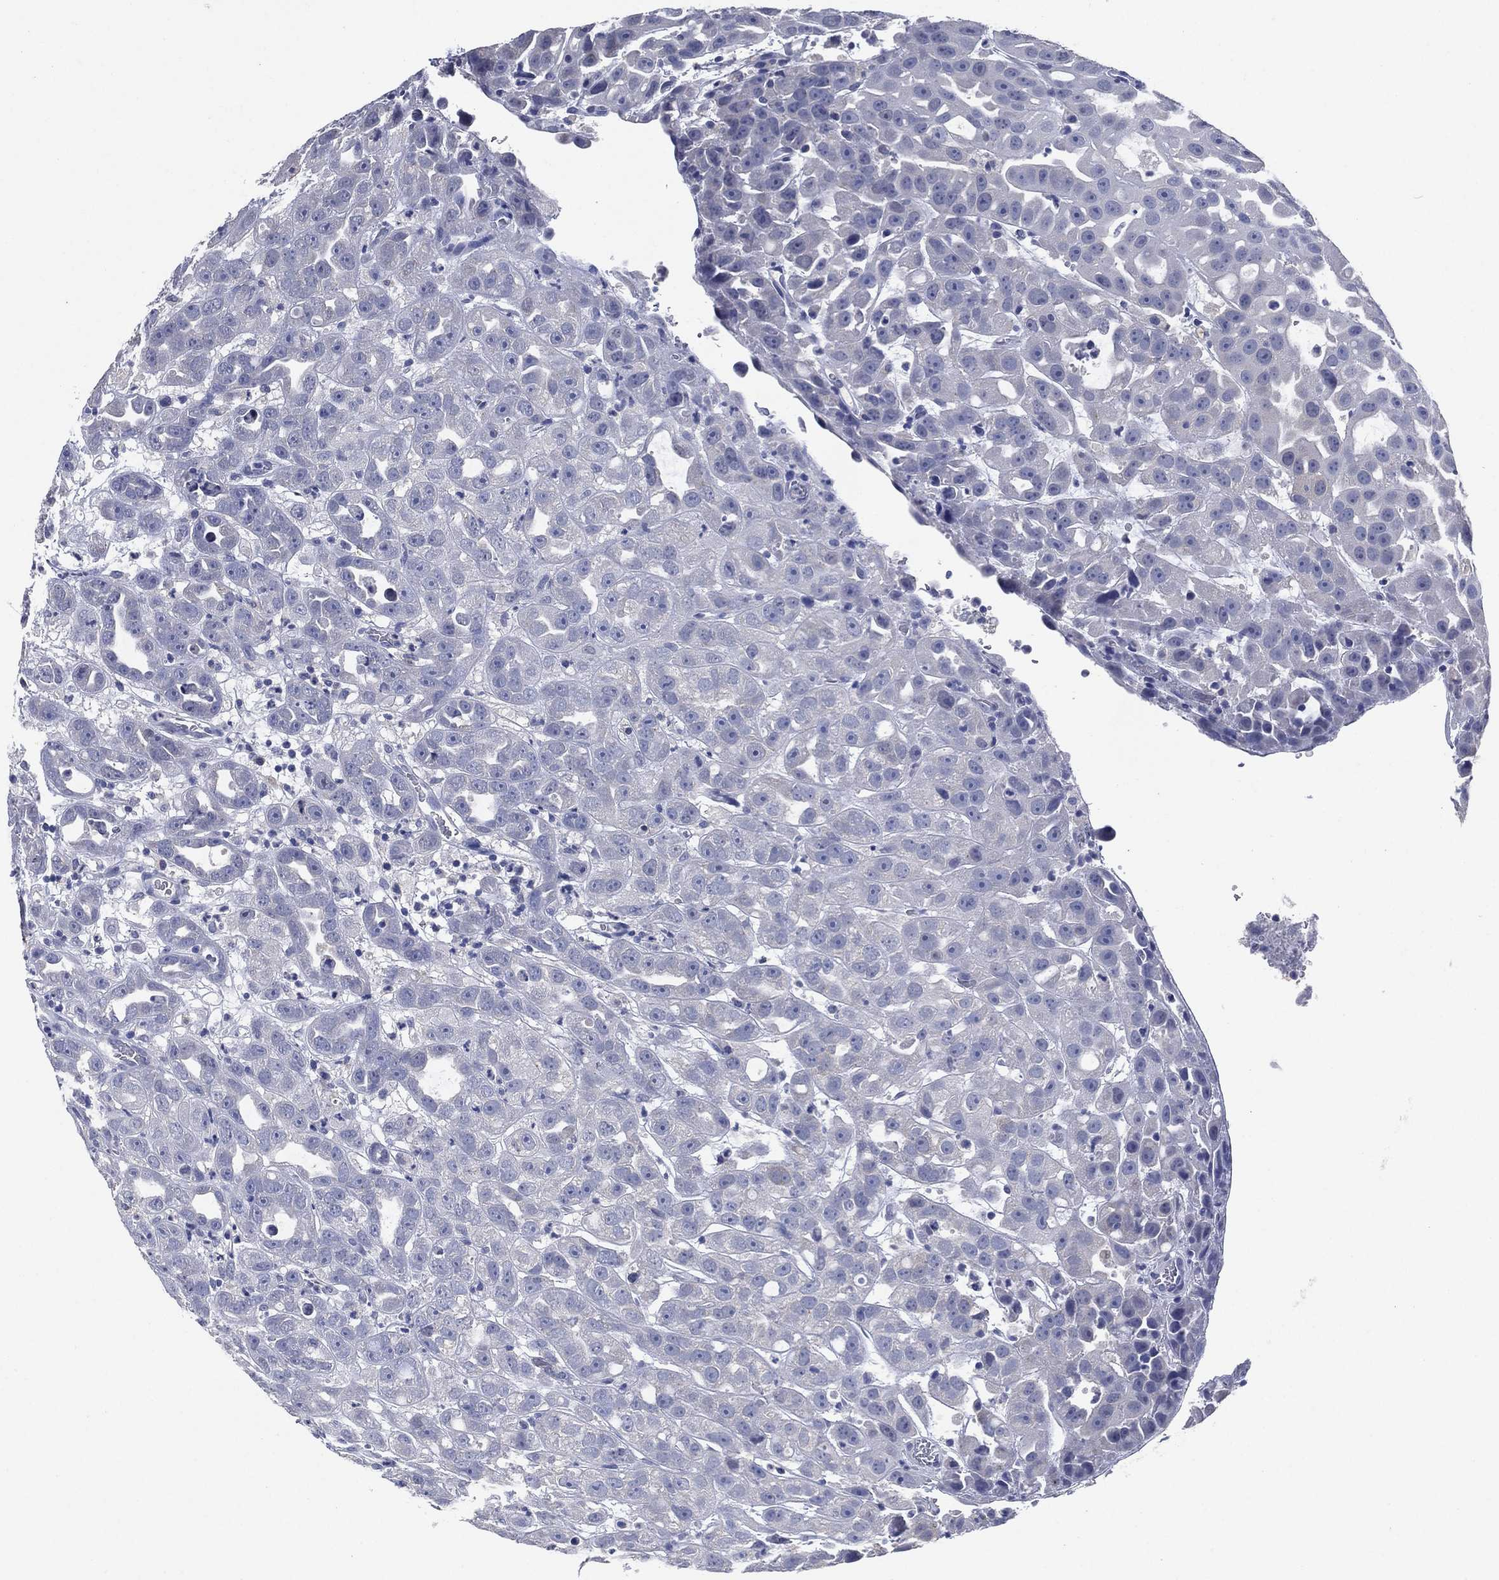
{"staining": {"intensity": "negative", "quantity": "none", "location": "none"}, "tissue": "urothelial cancer", "cell_type": "Tumor cells", "image_type": "cancer", "snomed": [{"axis": "morphology", "description": "Urothelial carcinoma, High grade"}, {"axis": "topography", "description": "Urinary bladder"}], "caption": "Protein analysis of urothelial cancer demonstrates no significant expression in tumor cells. Brightfield microscopy of immunohistochemistry stained with DAB (3,3'-diaminobenzidine) (brown) and hematoxylin (blue), captured at high magnification.", "gene": "FSCN2", "patient": {"sex": "female", "age": 41}}